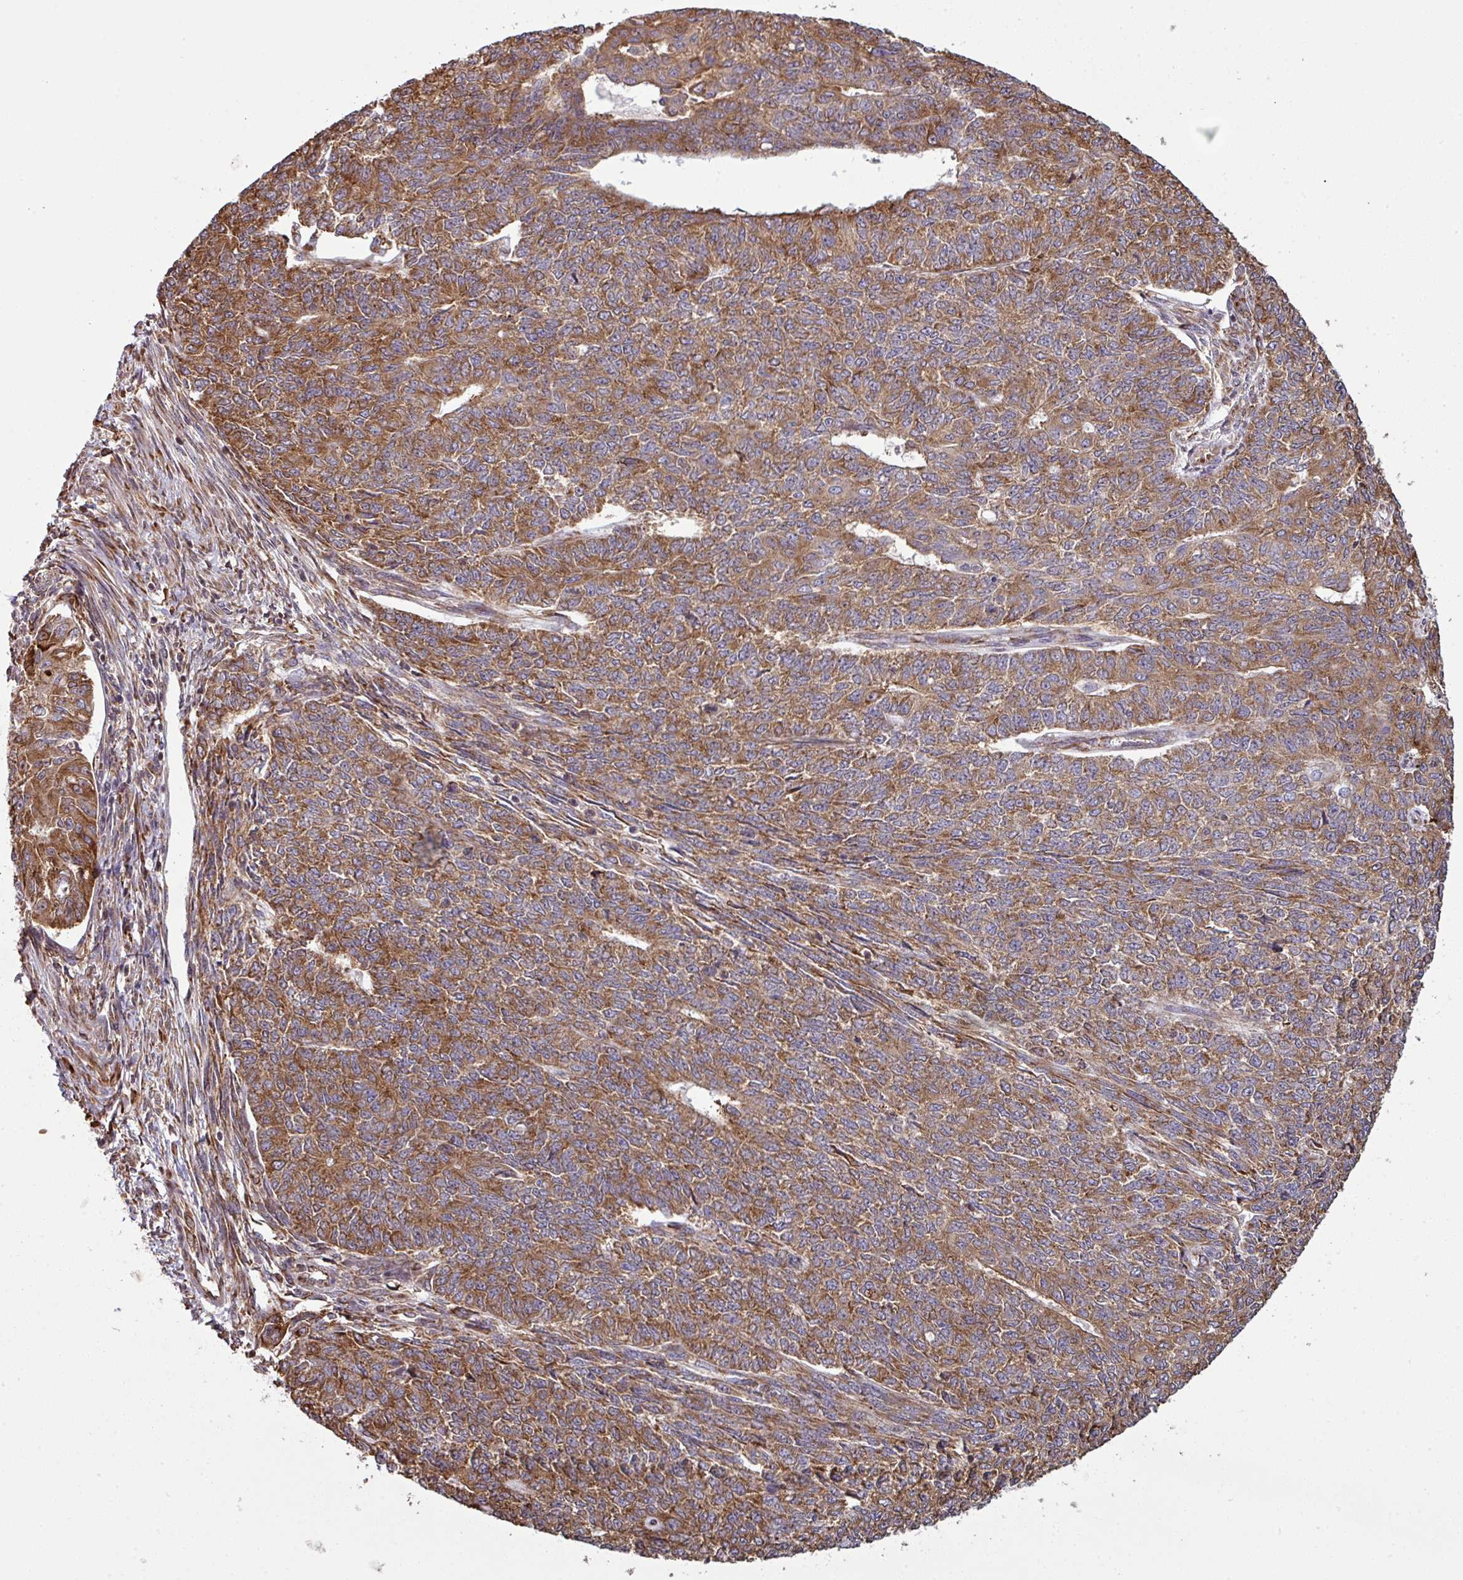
{"staining": {"intensity": "moderate", "quantity": ">75%", "location": "cytoplasmic/membranous"}, "tissue": "endometrial cancer", "cell_type": "Tumor cells", "image_type": "cancer", "snomed": [{"axis": "morphology", "description": "Adenocarcinoma, NOS"}, {"axis": "topography", "description": "Endometrium"}], "caption": "Immunohistochemistry histopathology image of human adenocarcinoma (endometrial) stained for a protein (brown), which shows medium levels of moderate cytoplasmic/membranous positivity in about >75% of tumor cells.", "gene": "LRRC74B", "patient": {"sex": "female", "age": 32}}